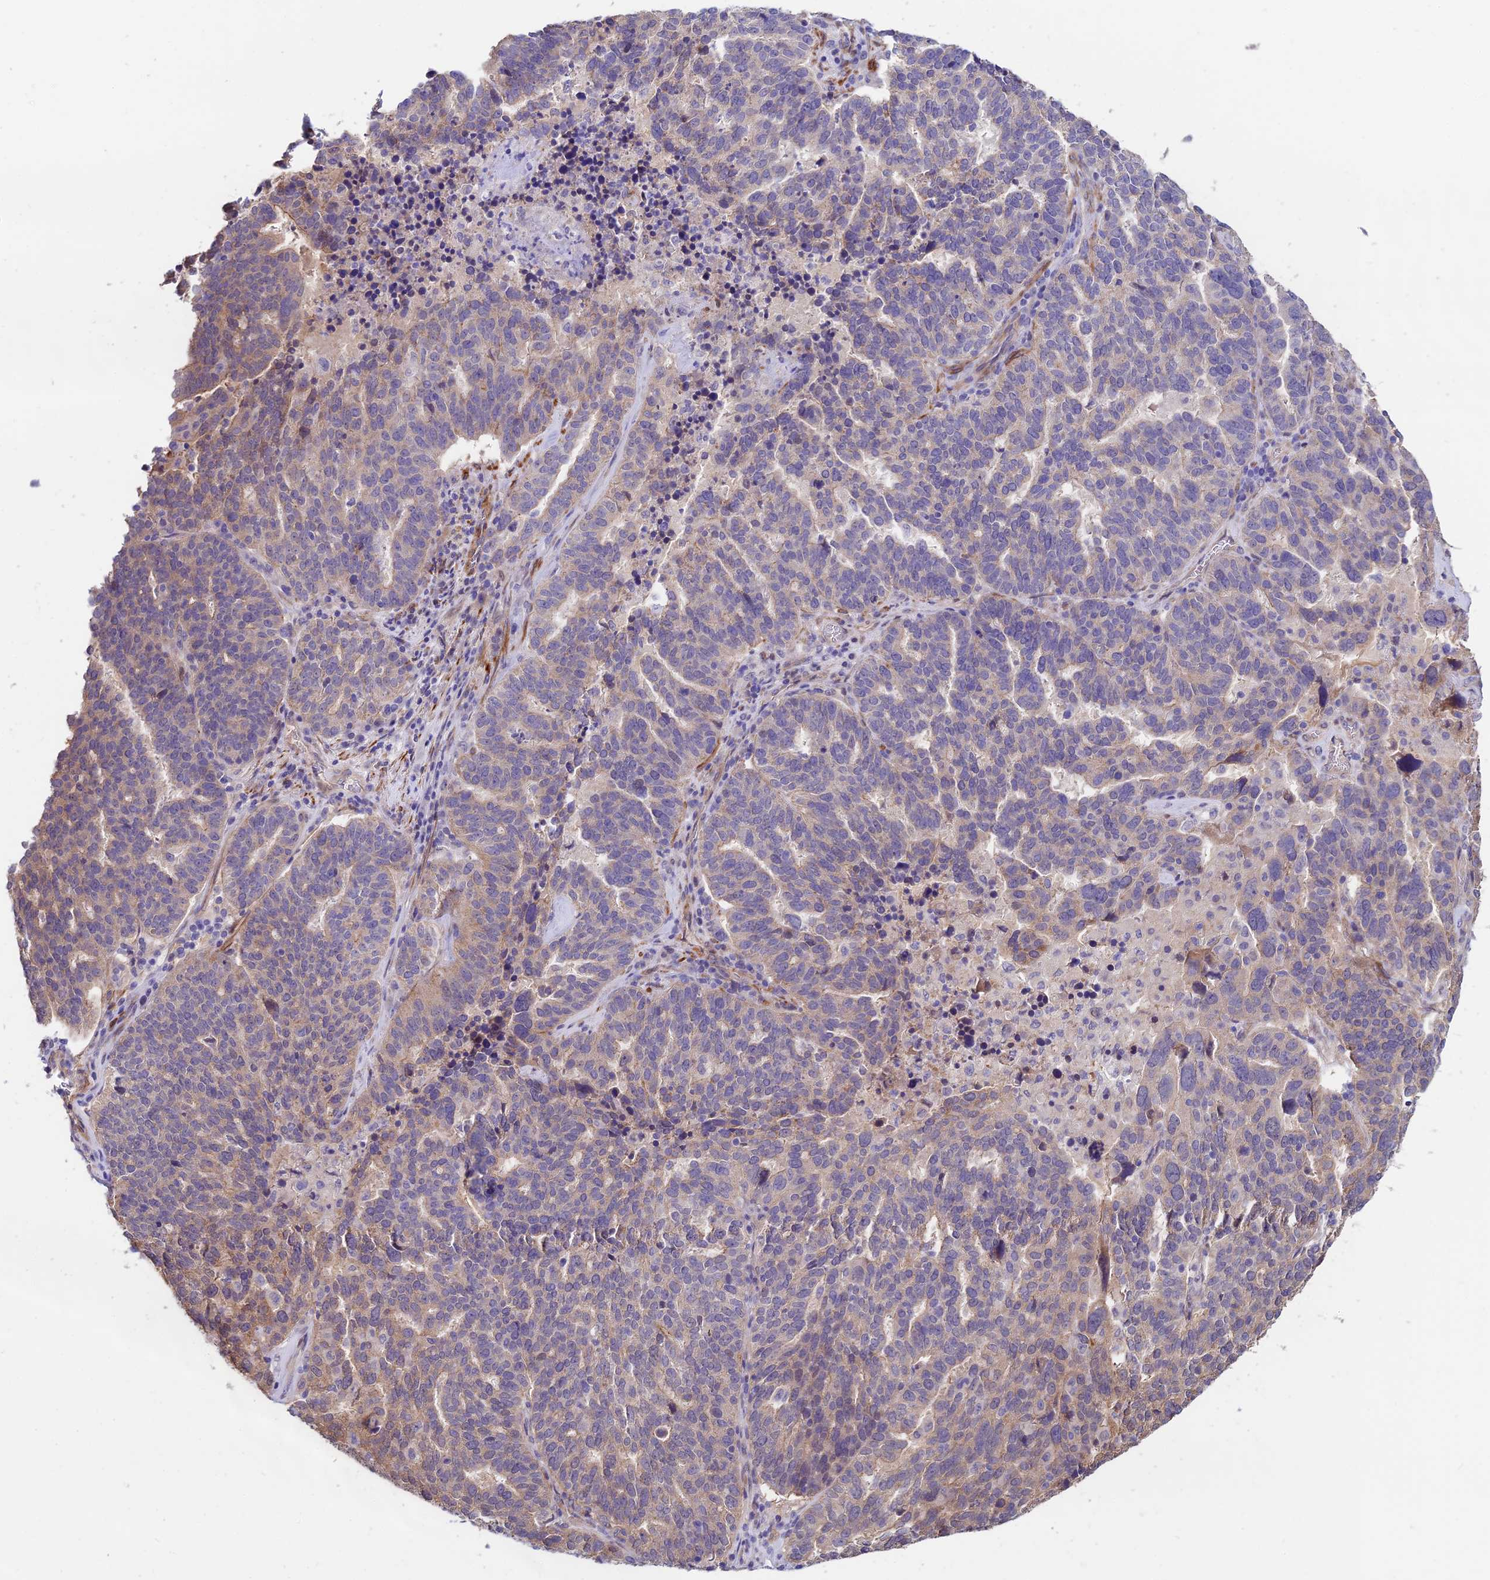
{"staining": {"intensity": "weak", "quantity": "25%-75%", "location": "cytoplasmic/membranous"}, "tissue": "ovarian cancer", "cell_type": "Tumor cells", "image_type": "cancer", "snomed": [{"axis": "morphology", "description": "Cystadenocarcinoma, serous, NOS"}, {"axis": "topography", "description": "Ovary"}], "caption": "Ovarian cancer (serous cystadenocarcinoma) was stained to show a protein in brown. There is low levels of weak cytoplasmic/membranous positivity in approximately 25%-75% of tumor cells. The protein is shown in brown color, while the nuclei are stained blue.", "gene": "ANKRD50", "patient": {"sex": "female", "age": 59}}